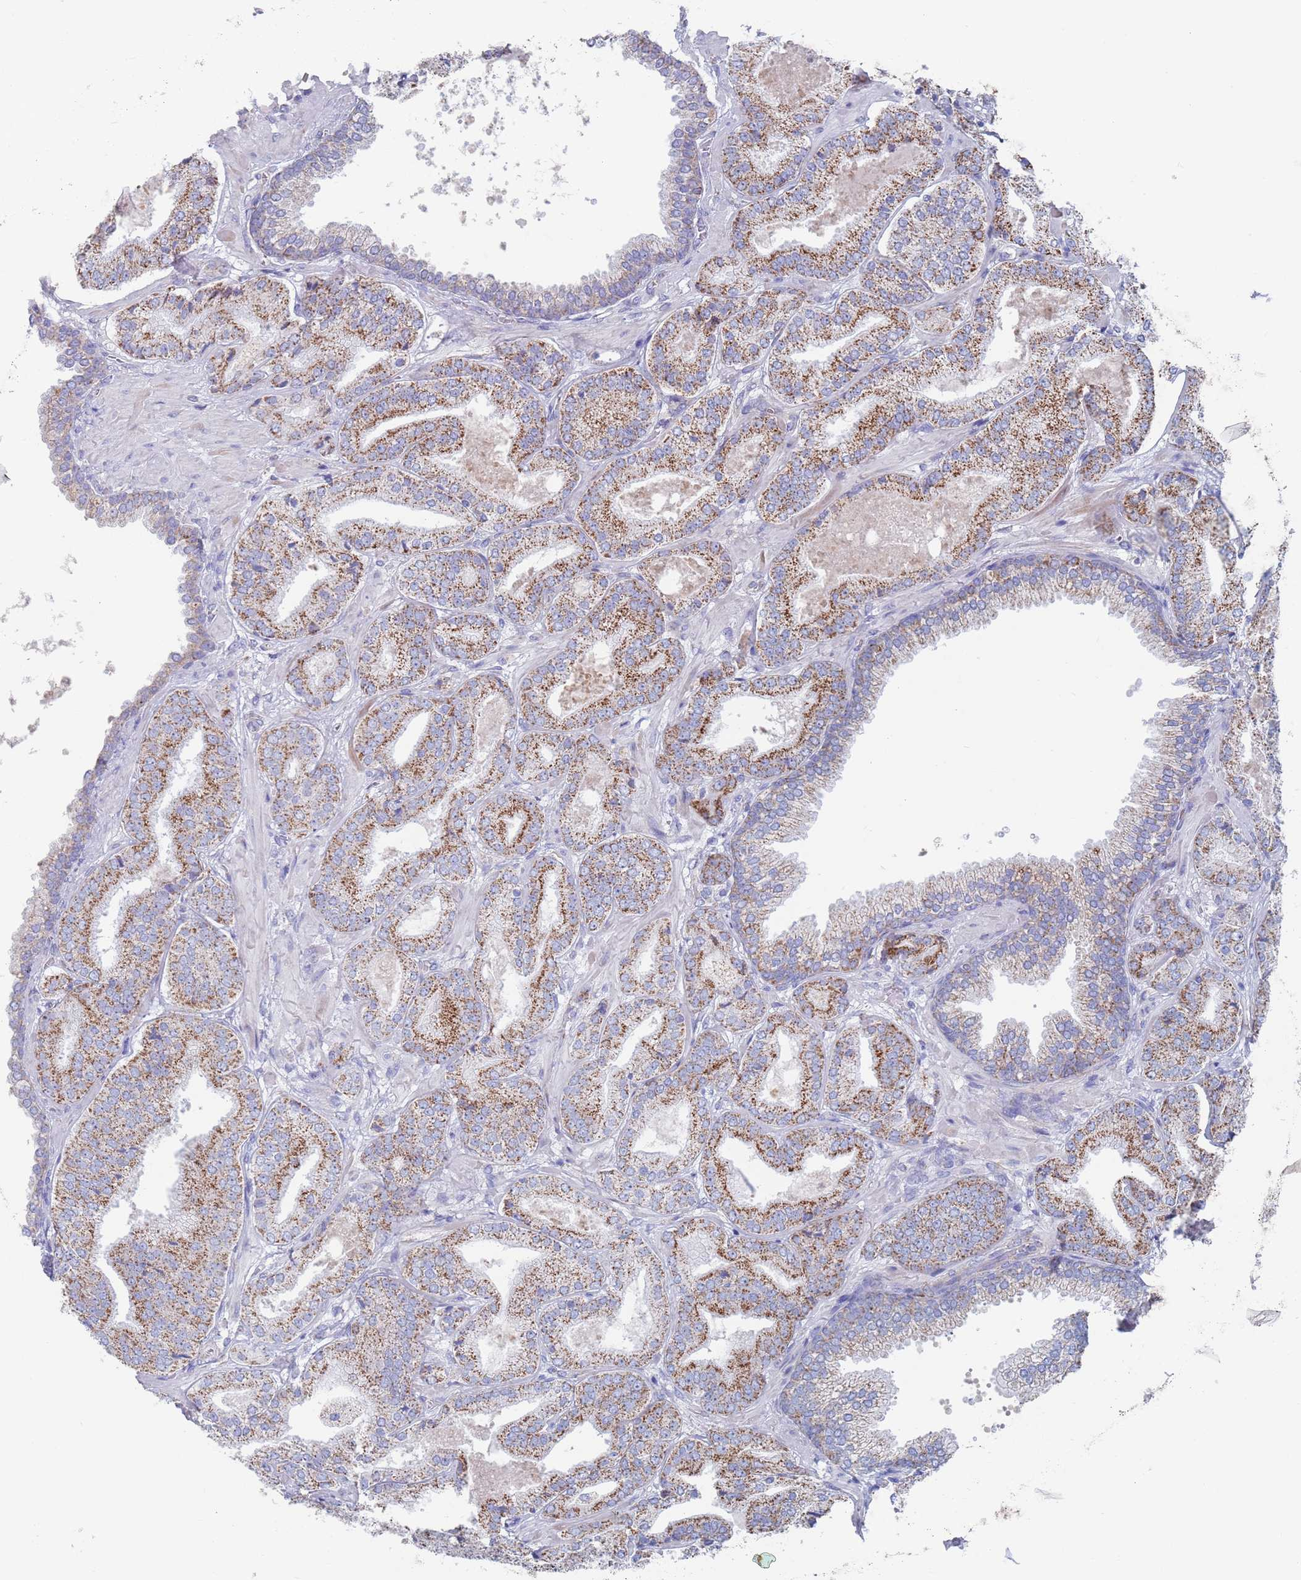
{"staining": {"intensity": "moderate", "quantity": ">75%", "location": "cytoplasmic/membranous"}, "tissue": "prostate cancer", "cell_type": "Tumor cells", "image_type": "cancer", "snomed": [{"axis": "morphology", "description": "Adenocarcinoma, High grade"}, {"axis": "topography", "description": "Prostate"}], "caption": "Protein expression analysis of human prostate cancer (adenocarcinoma (high-grade)) reveals moderate cytoplasmic/membranous expression in approximately >75% of tumor cells. The protein of interest is shown in brown color, while the nuclei are stained blue.", "gene": "MRPL22", "patient": {"sex": "male", "age": 63}}